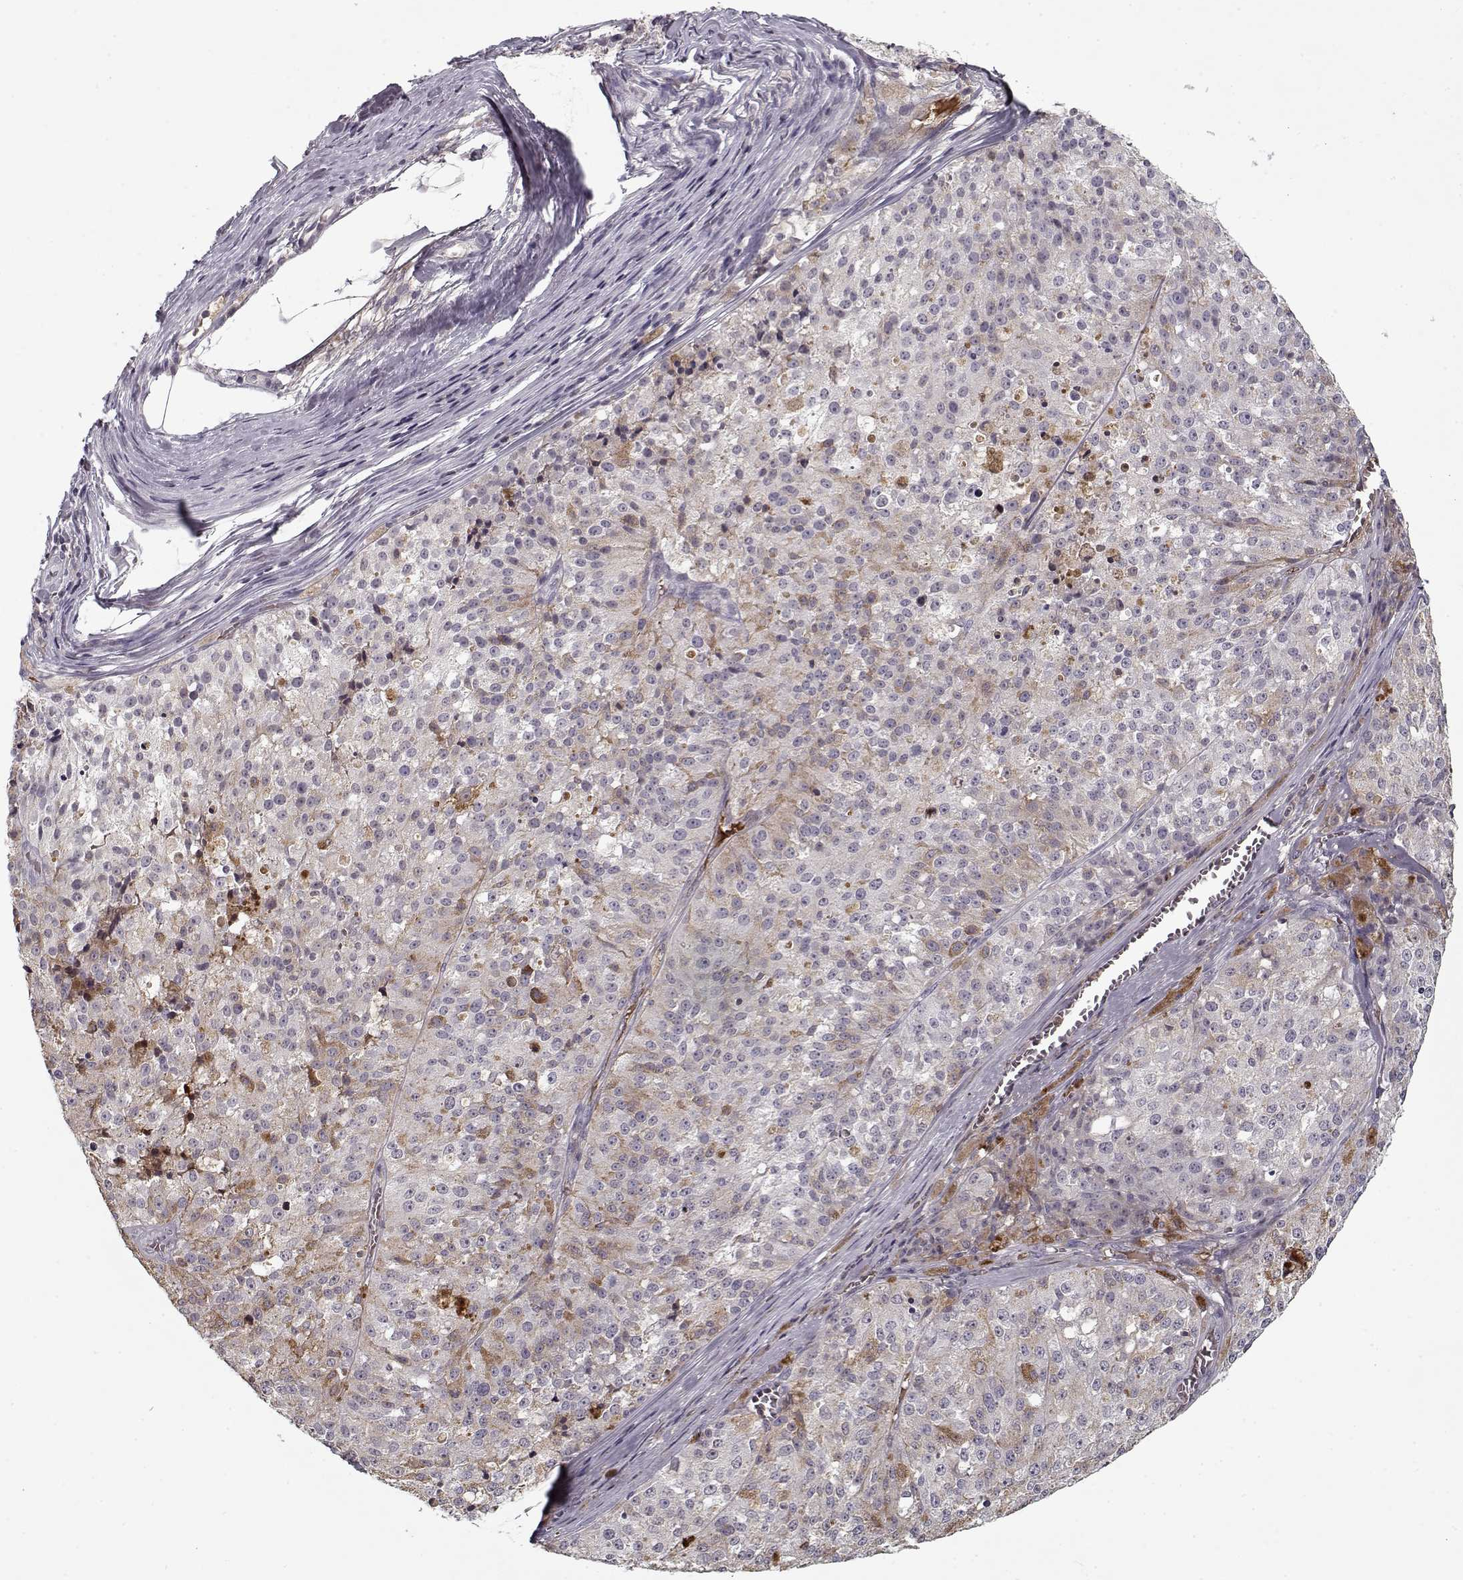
{"staining": {"intensity": "negative", "quantity": "none", "location": "none"}, "tissue": "melanoma", "cell_type": "Tumor cells", "image_type": "cancer", "snomed": [{"axis": "morphology", "description": "Malignant melanoma, Metastatic site"}, {"axis": "topography", "description": "Lymph node"}], "caption": "A photomicrograph of human malignant melanoma (metastatic site) is negative for staining in tumor cells.", "gene": "AFM", "patient": {"sex": "female", "age": 64}}